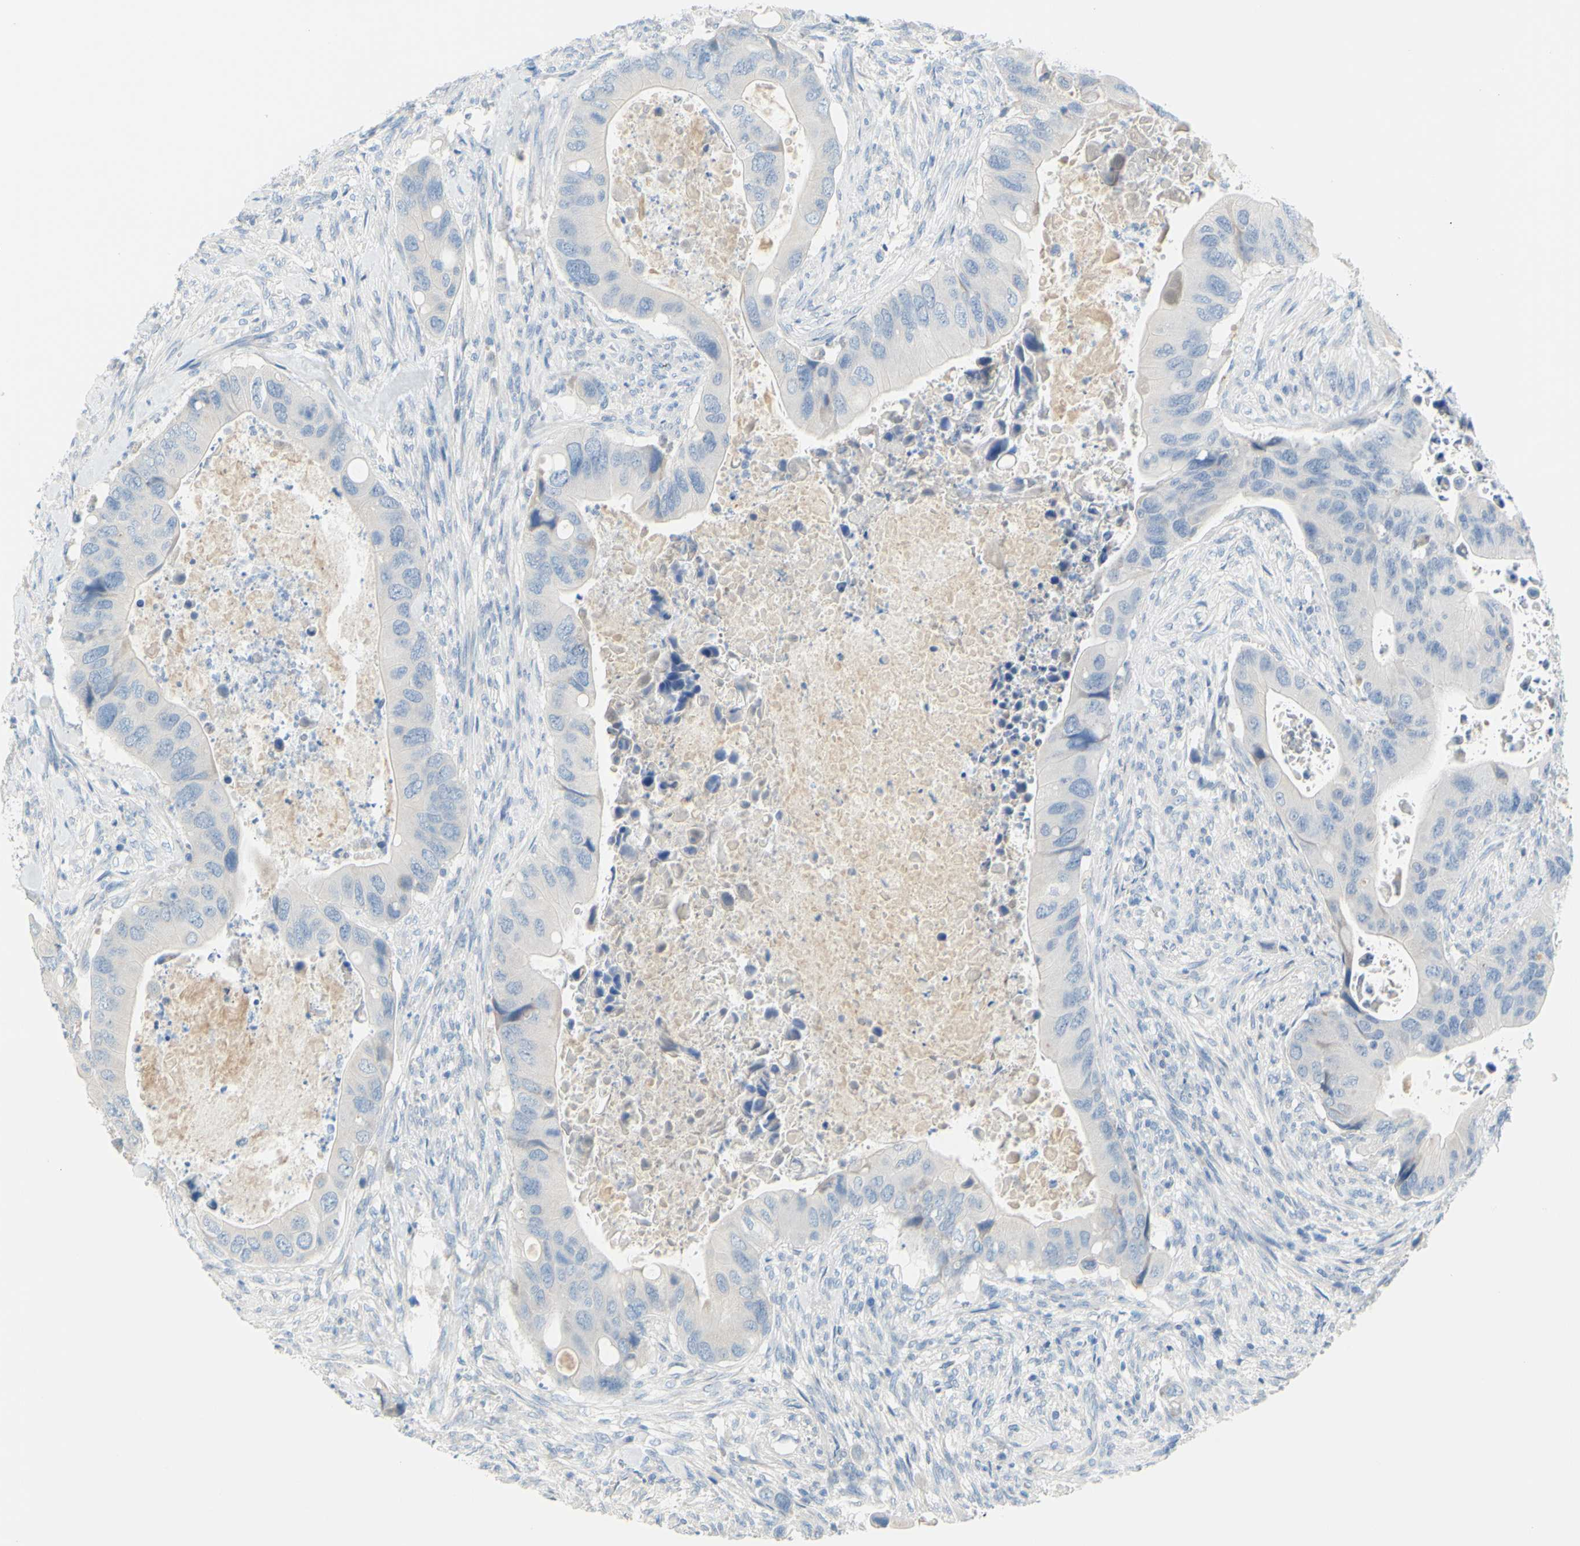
{"staining": {"intensity": "negative", "quantity": "none", "location": "none"}, "tissue": "colorectal cancer", "cell_type": "Tumor cells", "image_type": "cancer", "snomed": [{"axis": "morphology", "description": "Adenocarcinoma, NOS"}, {"axis": "topography", "description": "Rectum"}], "caption": "DAB immunohistochemical staining of colorectal adenocarcinoma exhibits no significant expression in tumor cells.", "gene": "SLC1A2", "patient": {"sex": "female", "age": 57}}